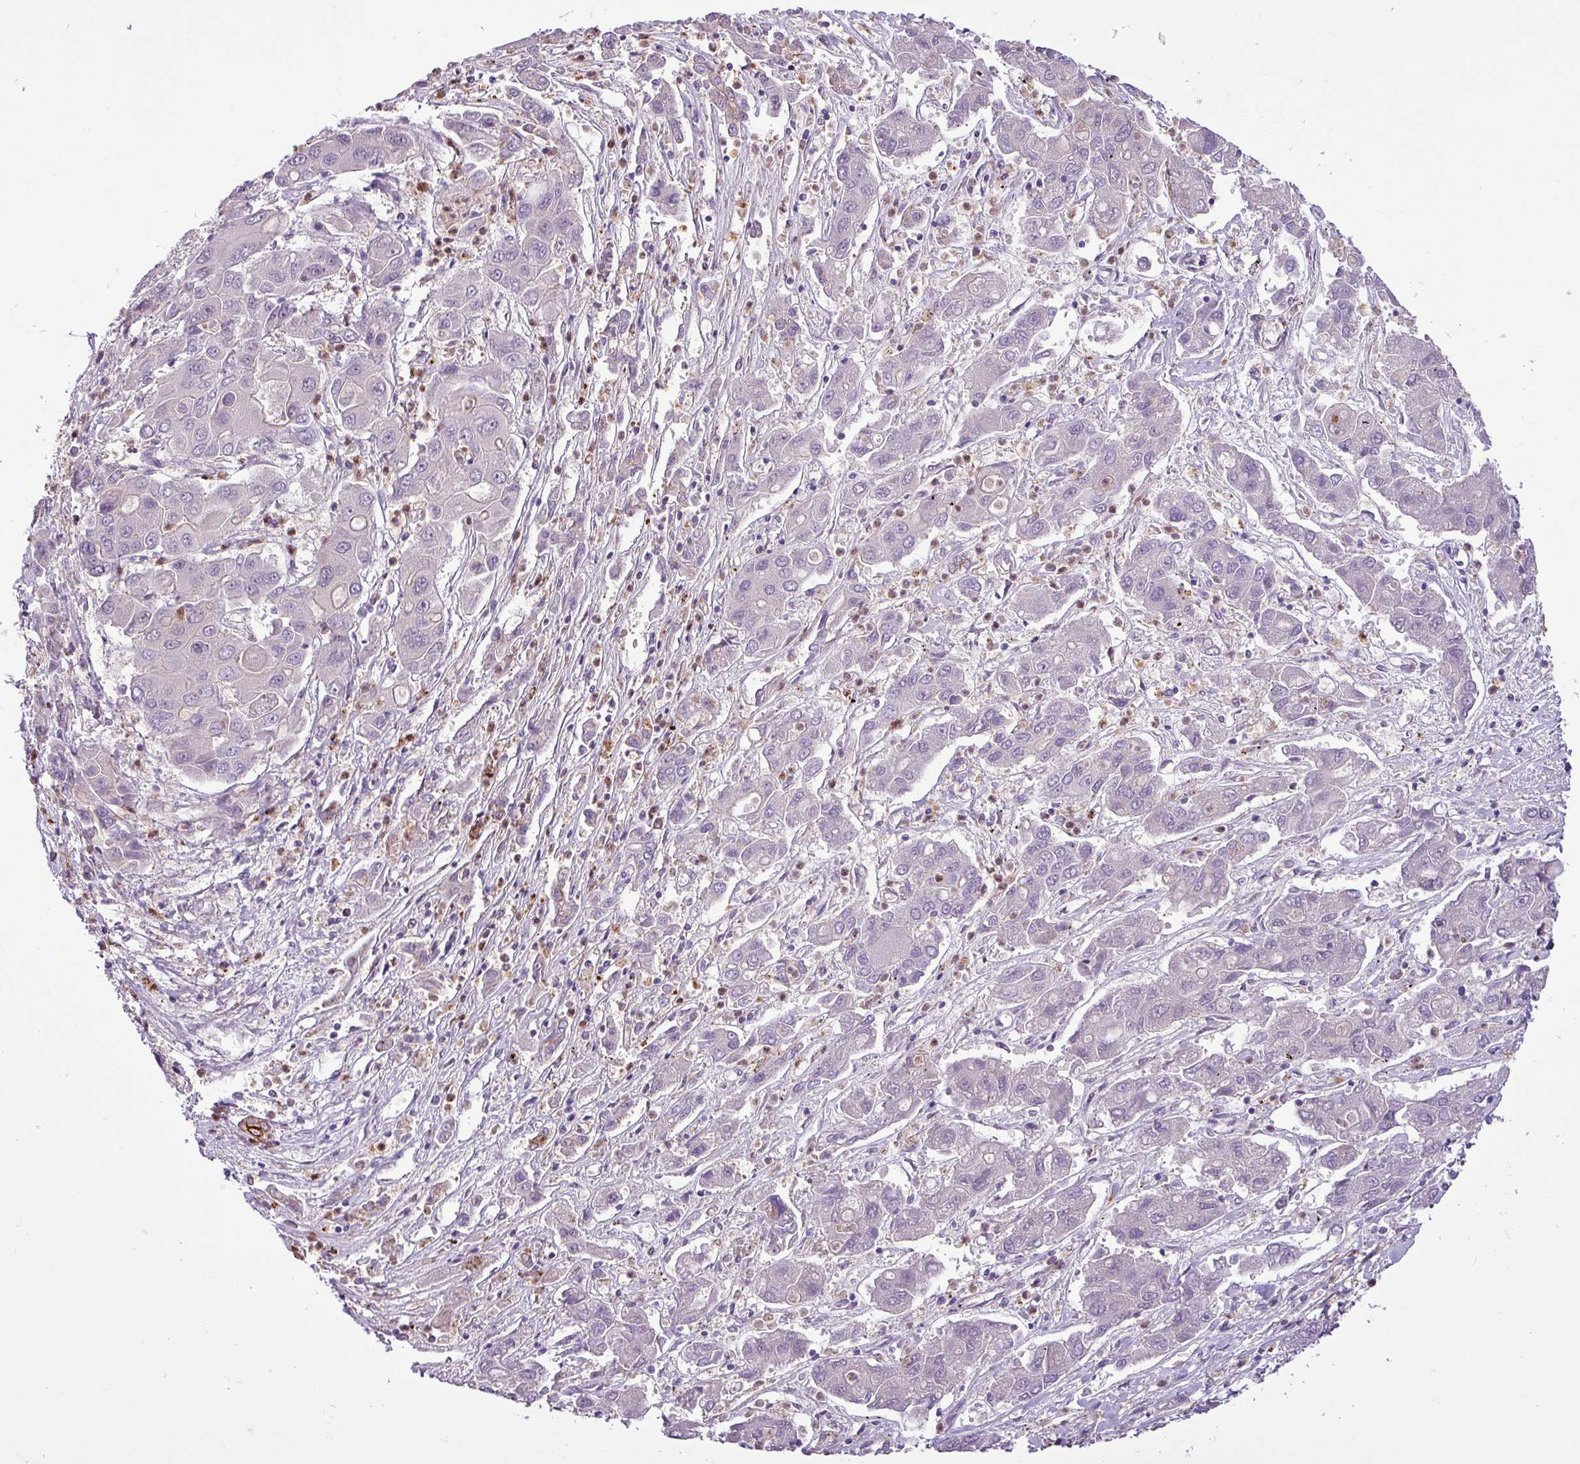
{"staining": {"intensity": "negative", "quantity": "none", "location": "none"}, "tissue": "liver cancer", "cell_type": "Tumor cells", "image_type": "cancer", "snomed": [{"axis": "morphology", "description": "Cholangiocarcinoma"}, {"axis": "topography", "description": "Liver"}], "caption": "IHC micrograph of neoplastic tissue: human cholangiocarcinoma (liver) stained with DAB (3,3'-diaminobenzidine) displays no significant protein positivity in tumor cells.", "gene": "NBEAL2", "patient": {"sex": "male", "age": 67}}